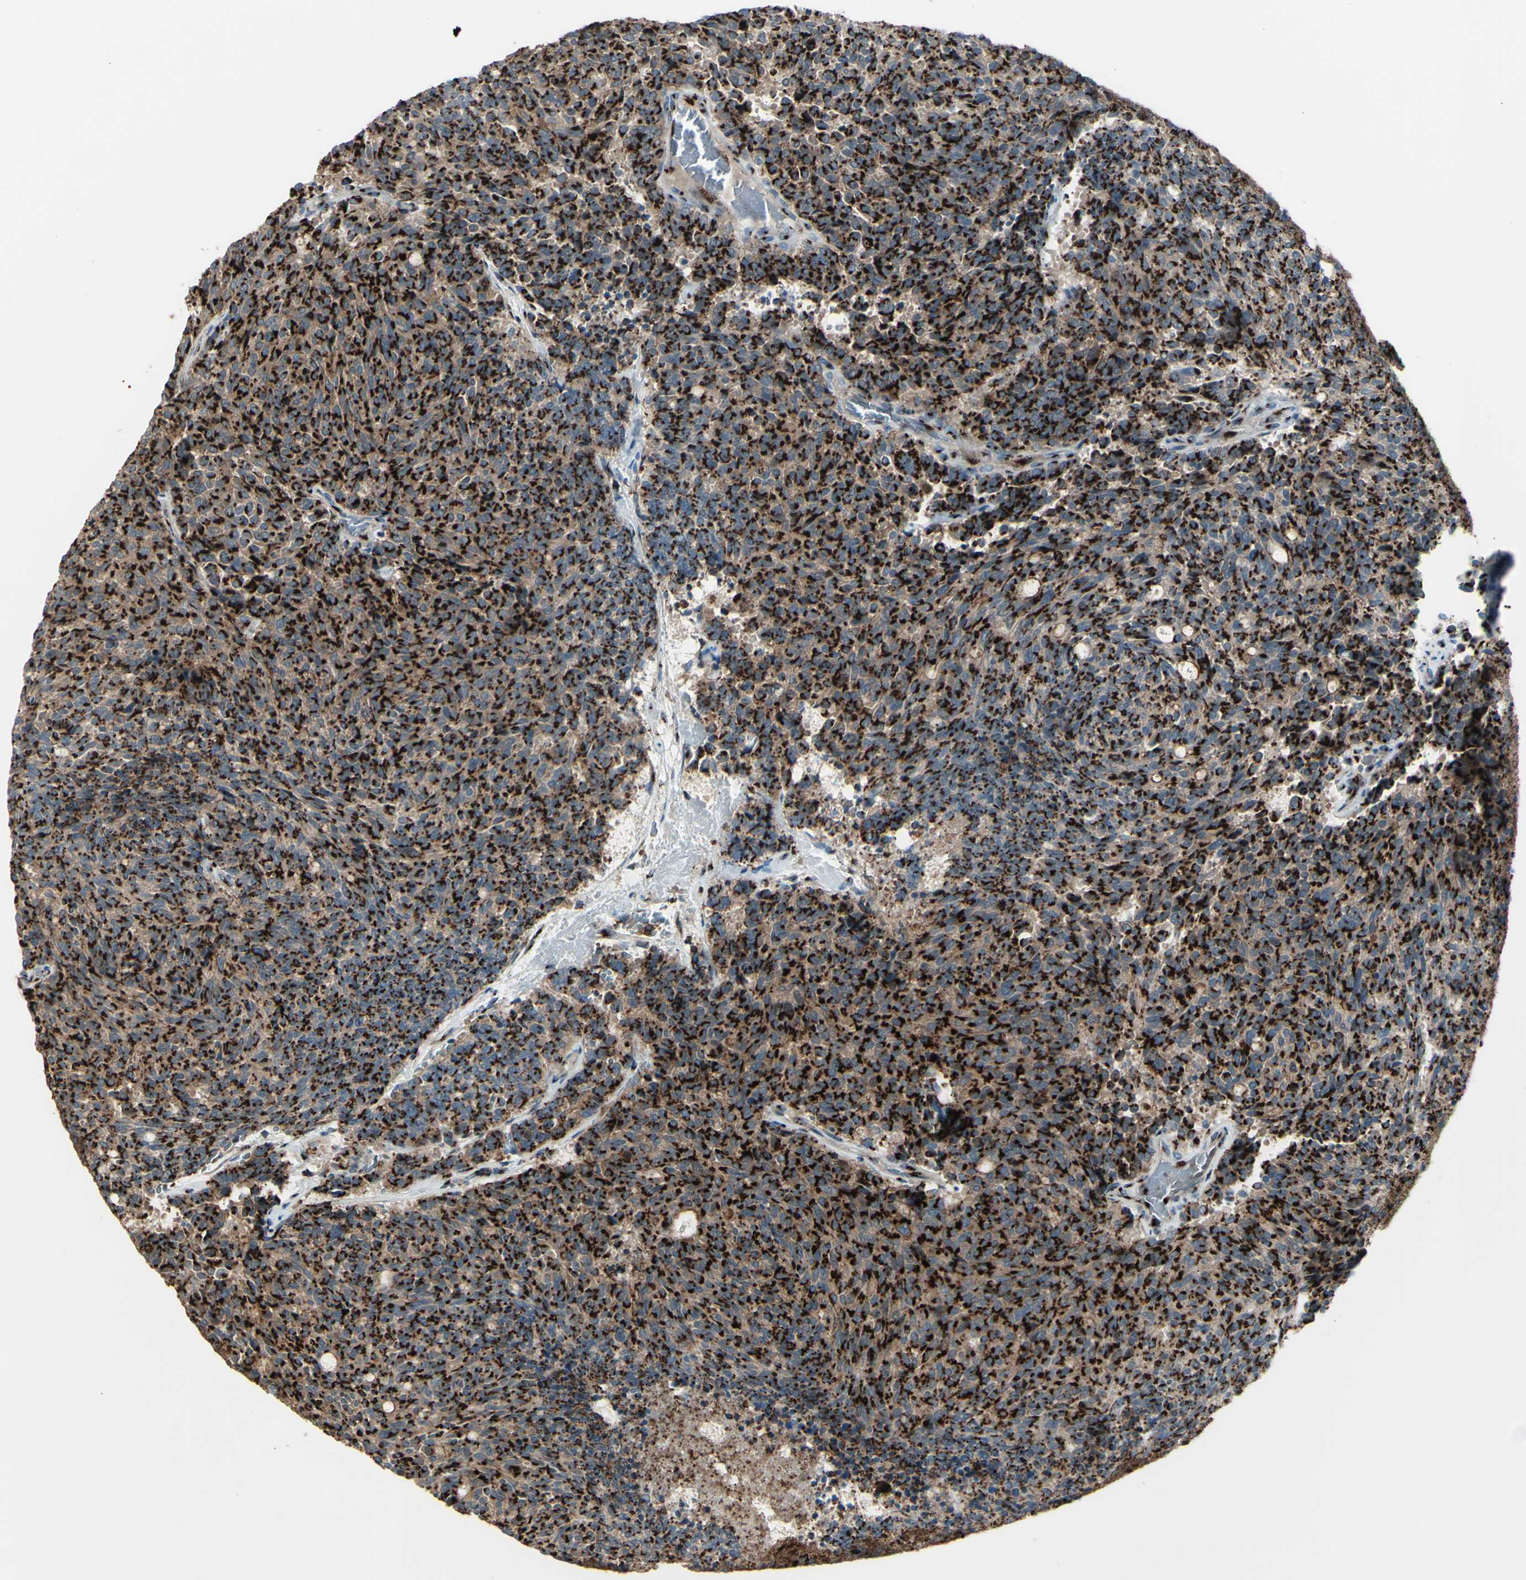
{"staining": {"intensity": "strong", "quantity": ">75%", "location": "cytoplasmic/membranous"}, "tissue": "carcinoid", "cell_type": "Tumor cells", "image_type": "cancer", "snomed": [{"axis": "morphology", "description": "Carcinoid, malignant, NOS"}, {"axis": "topography", "description": "Pancreas"}], "caption": "Malignant carcinoid stained with immunohistochemistry exhibits strong cytoplasmic/membranous staining in about >75% of tumor cells. (Brightfield microscopy of DAB IHC at high magnification).", "gene": "BPNT2", "patient": {"sex": "female", "age": 54}}